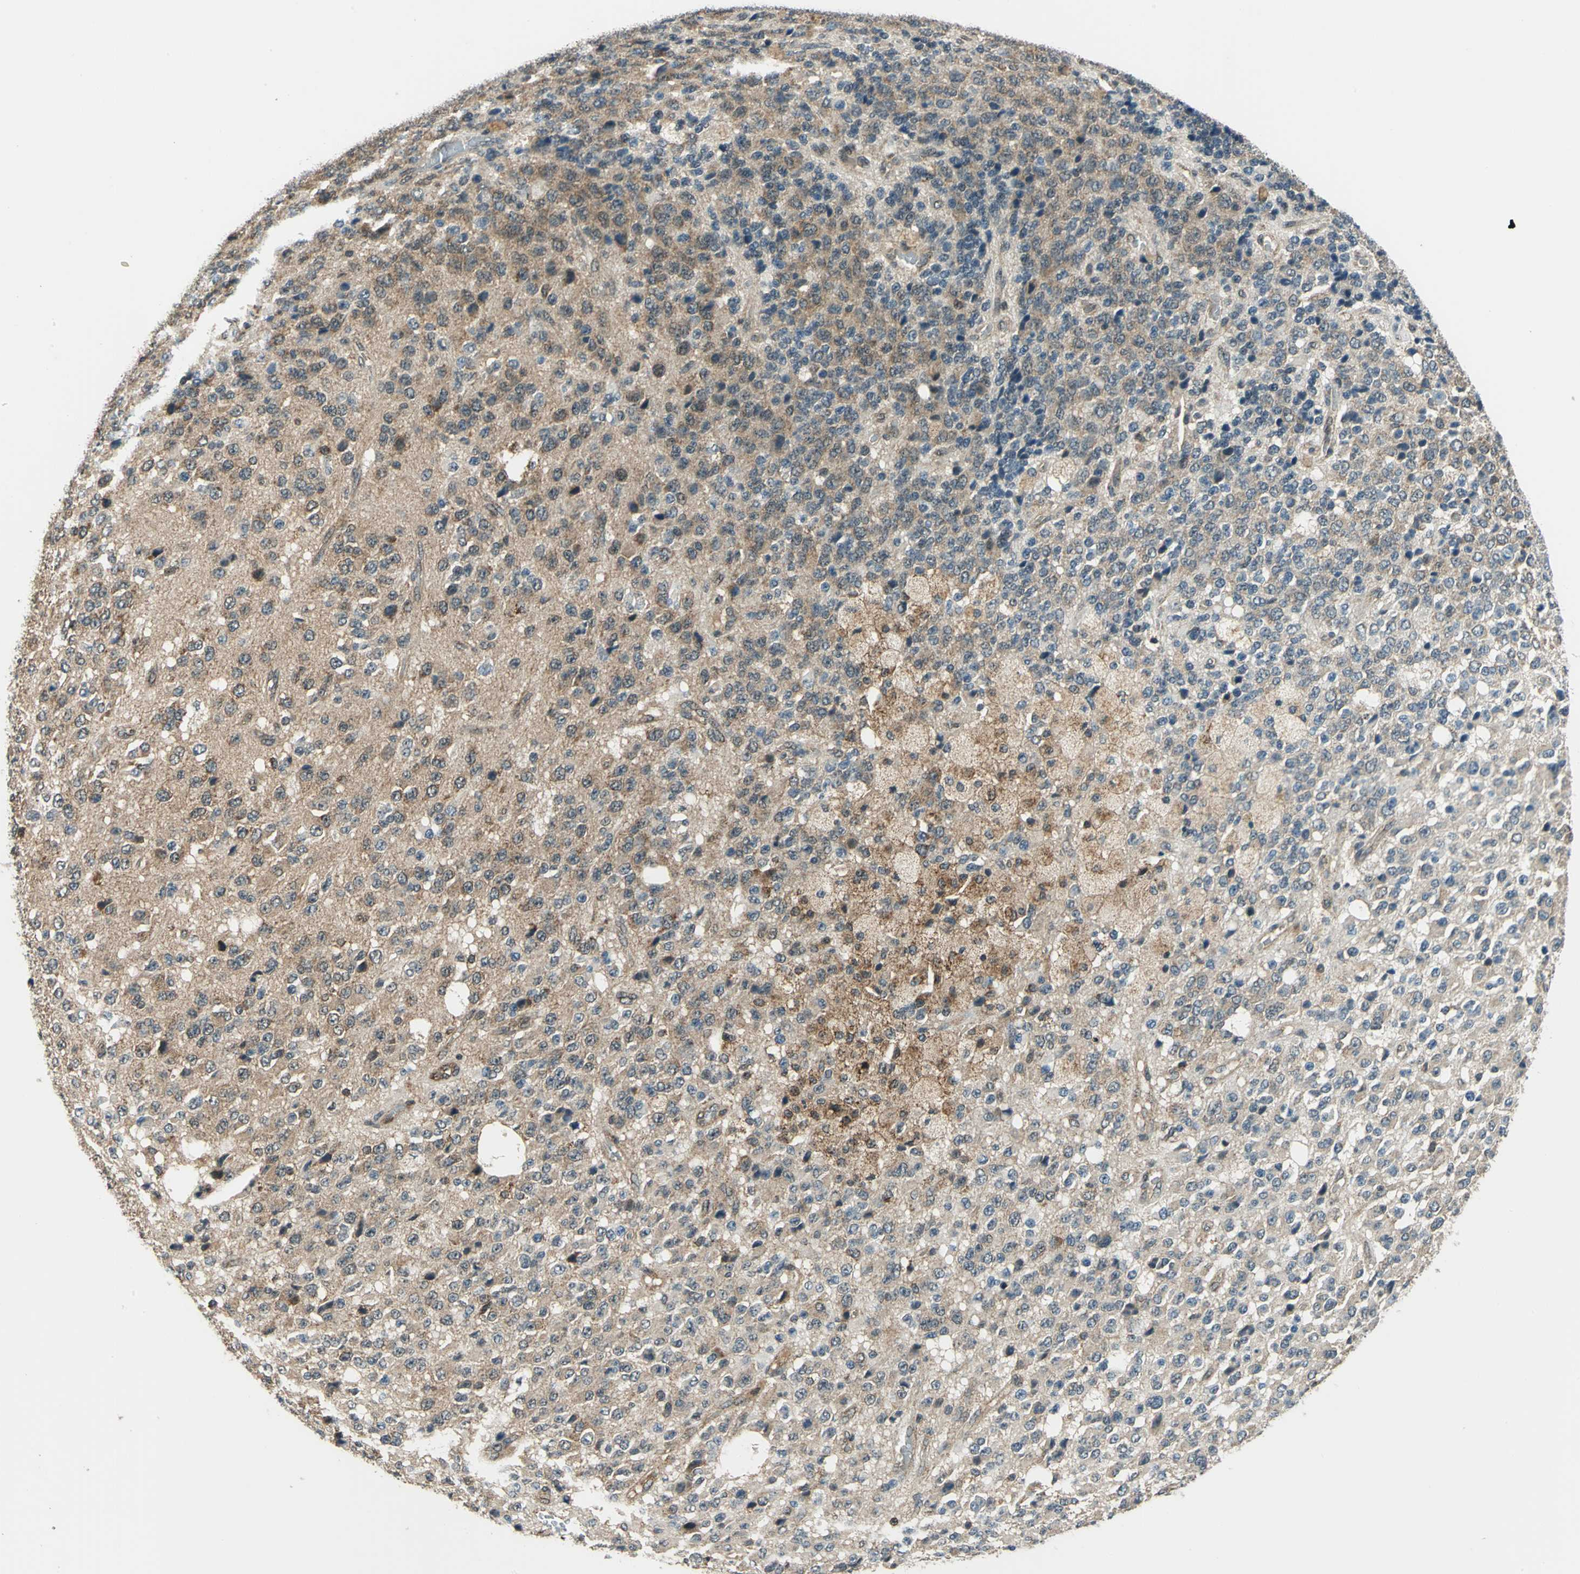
{"staining": {"intensity": "moderate", "quantity": ">75%", "location": "cytoplasmic/membranous"}, "tissue": "glioma", "cell_type": "Tumor cells", "image_type": "cancer", "snomed": [{"axis": "morphology", "description": "Glioma, malignant, High grade"}, {"axis": "topography", "description": "pancreas cauda"}], "caption": "This photomicrograph displays IHC staining of glioma, with medium moderate cytoplasmic/membranous staining in about >75% of tumor cells.", "gene": "NUDT2", "patient": {"sex": "male", "age": 60}}